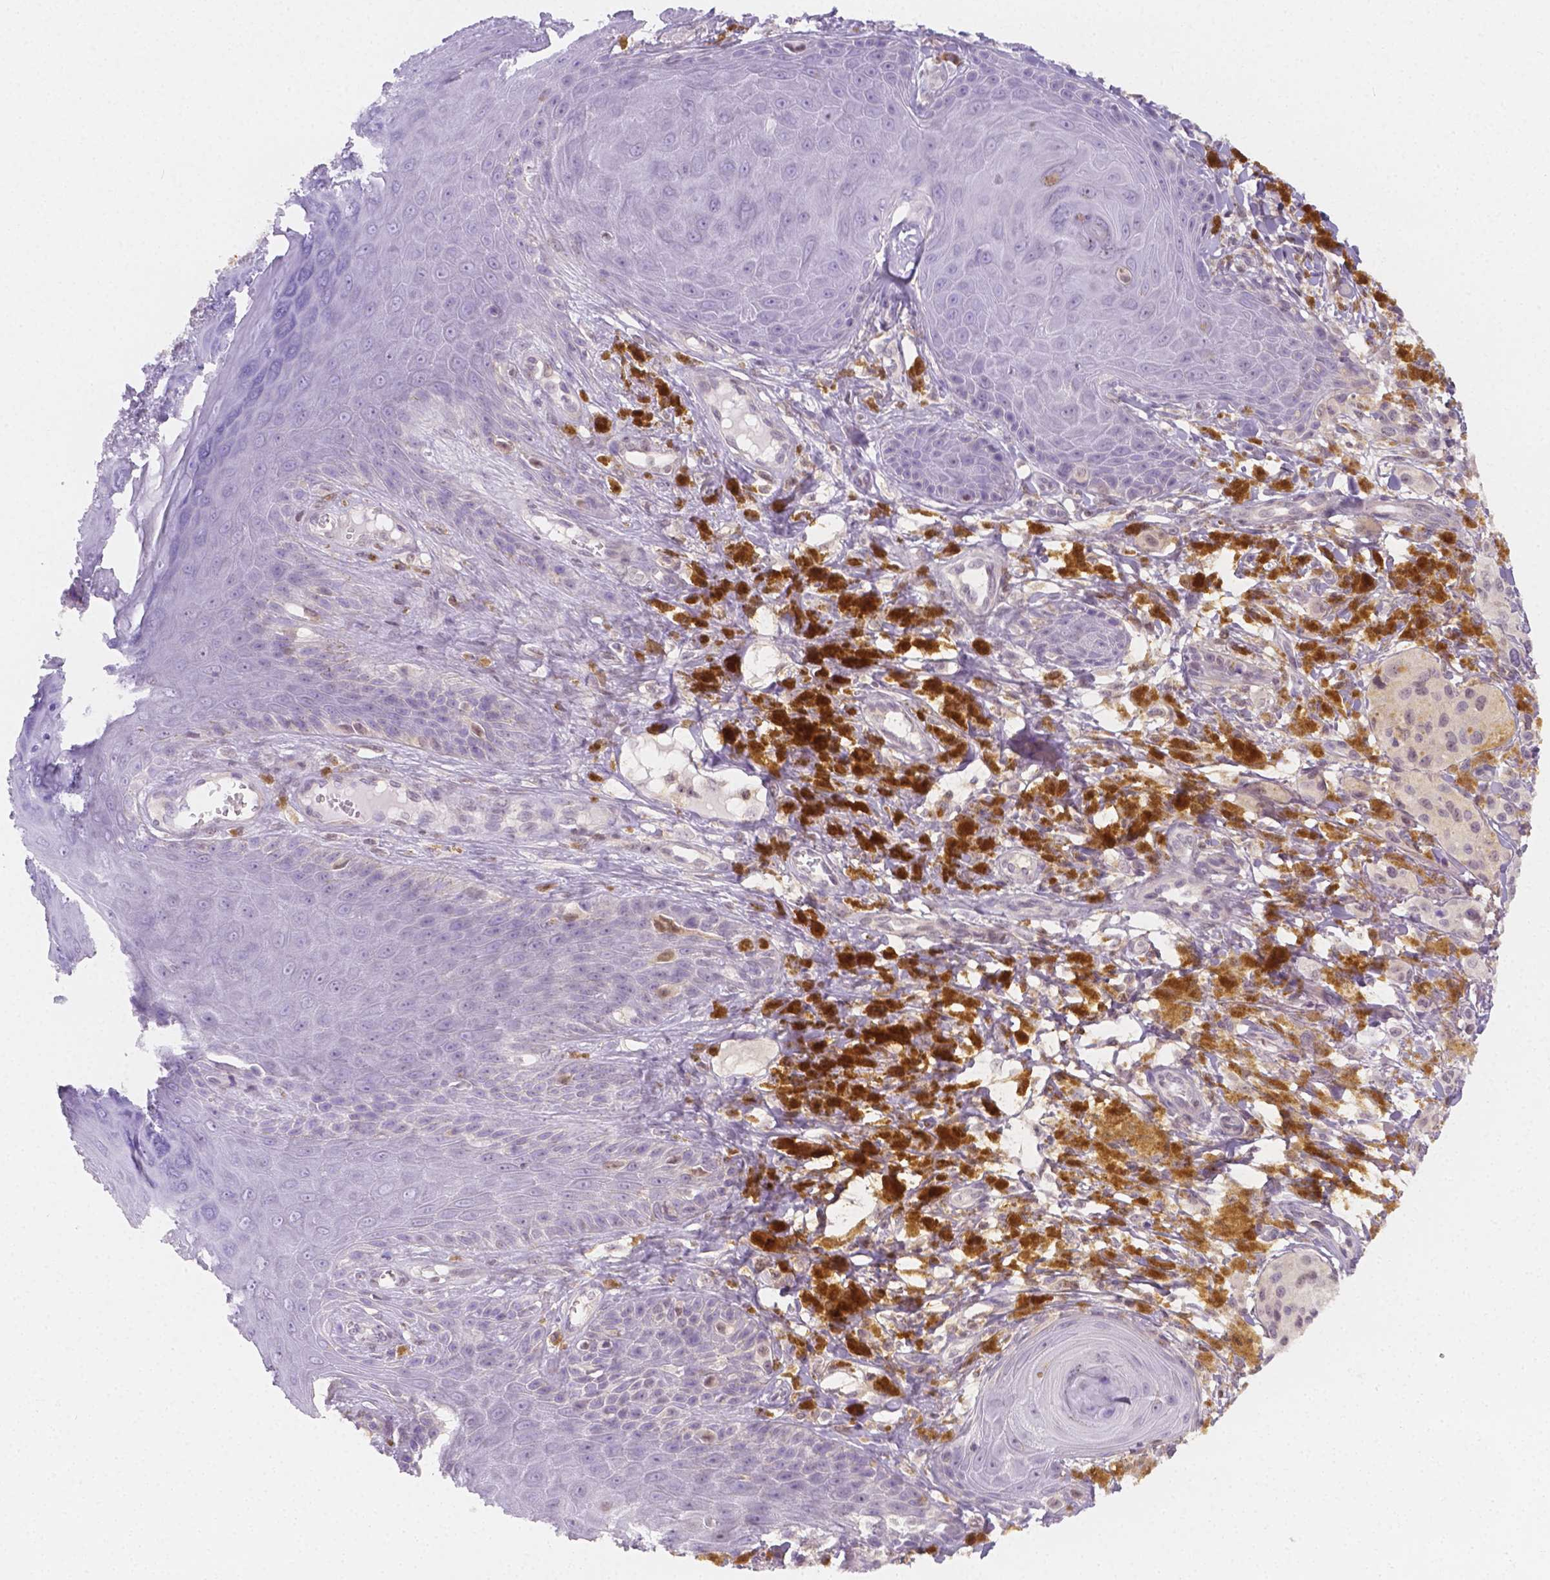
{"staining": {"intensity": "negative", "quantity": "none", "location": "none"}, "tissue": "melanoma", "cell_type": "Tumor cells", "image_type": "cancer", "snomed": [{"axis": "morphology", "description": "Malignant melanoma, NOS"}, {"axis": "topography", "description": "Skin"}], "caption": "This is an IHC histopathology image of melanoma. There is no positivity in tumor cells.", "gene": "SGTB", "patient": {"sex": "female", "age": 80}}